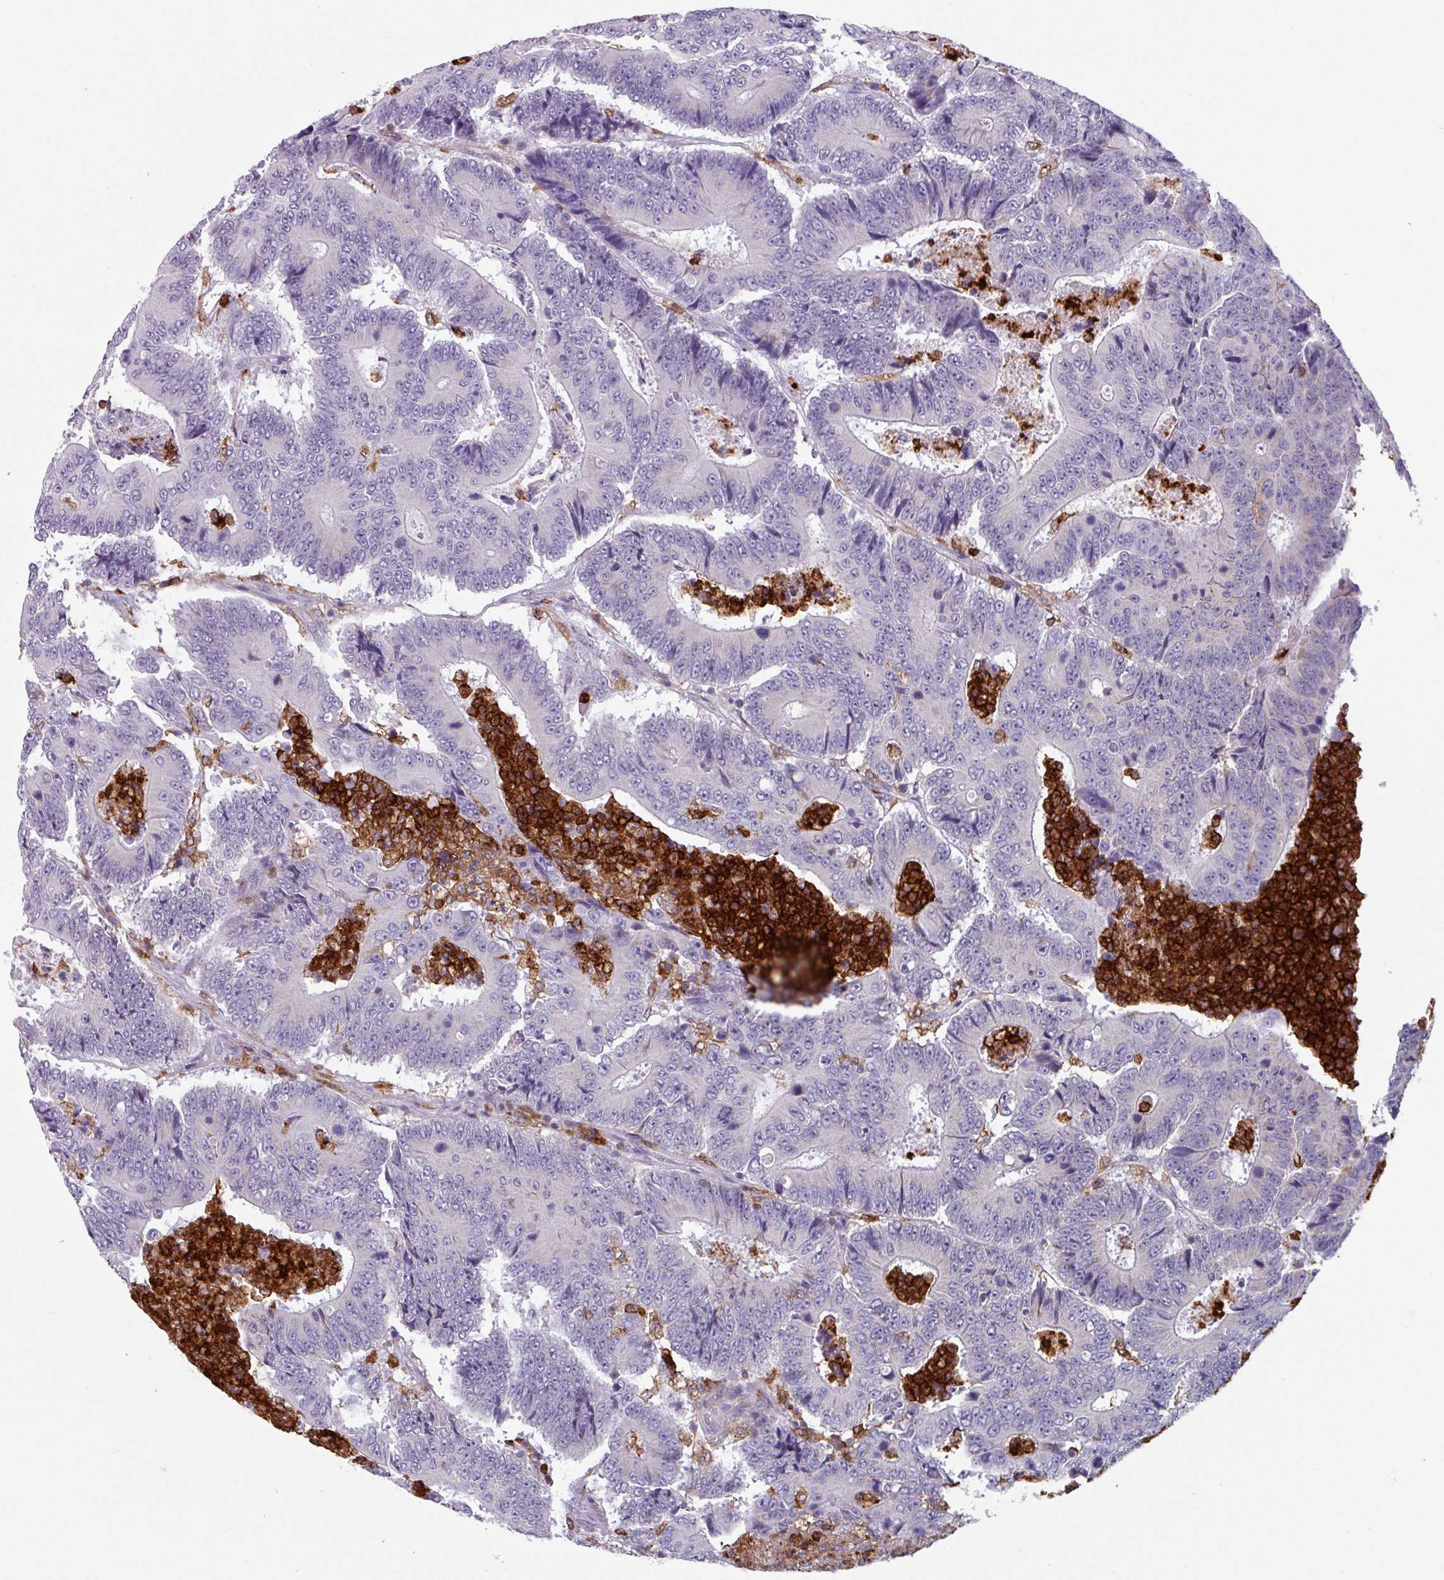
{"staining": {"intensity": "negative", "quantity": "none", "location": "none"}, "tissue": "colorectal cancer", "cell_type": "Tumor cells", "image_type": "cancer", "snomed": [{"axis": "morphology", "description": "Adenocarcinoma, NOS"}, {"axis": "topography", "description": "Colon"}], "caption": "DAB (3,3'-diaminobenzidine) immunohistochemical staining of human colorectal cancer exhibits no significant expression in tumor cells.", "gene": "EXOSC5", "patient": {"sex": "male", "age": 83}}